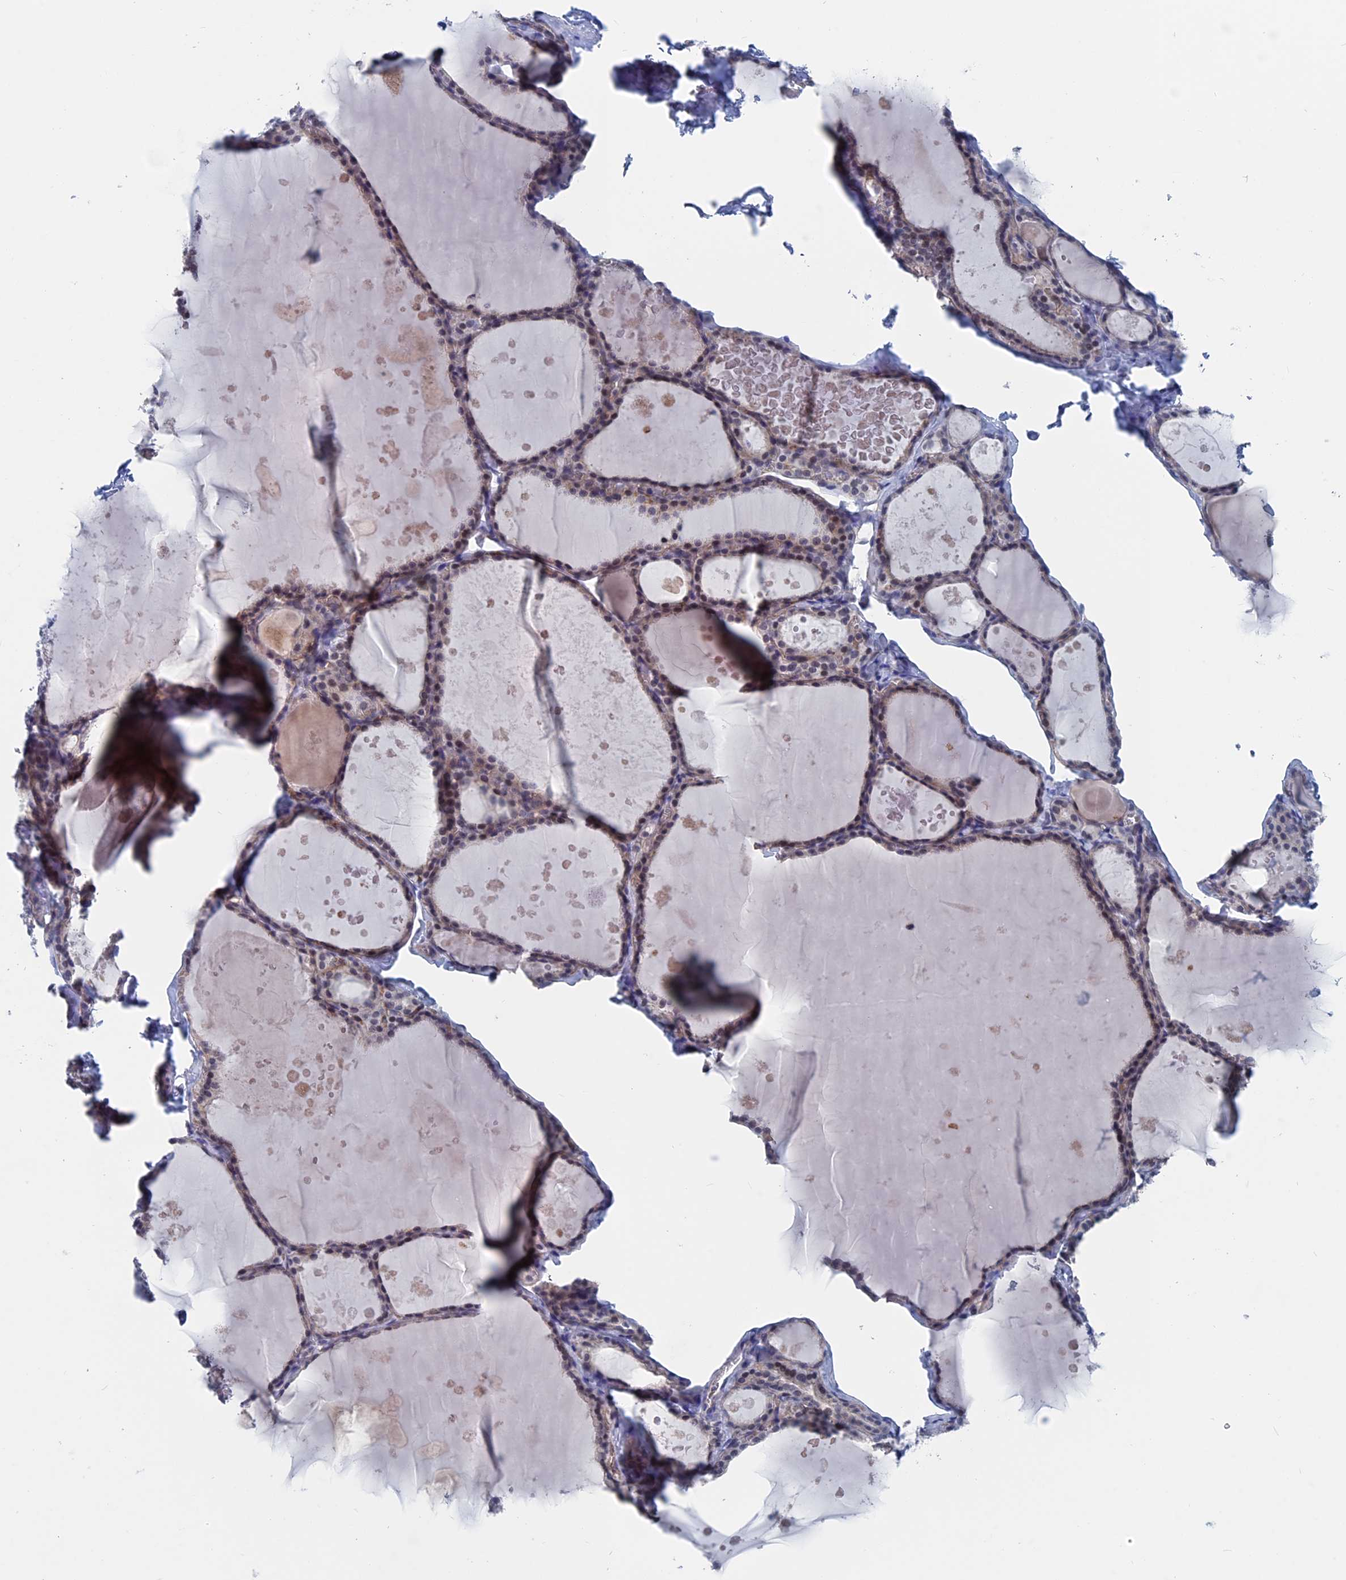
{"staining": {"intensity": "weak", "quantity": "25%-75%", "location": "nuclear"}, "tissue": "thyroid gland", "cell_type": "Glandular cells", "image_type": "normal", "snomed": [{"axis": "morphology", "description": "Normal tissue, NOS"}, {"axis": "topography", "description": "Thyroid gland"}], "caption": "Protein expression analysis of normal thyroid gland displays weak nuclear expression in about 25%-75% of glandular cells.", "gene": "MARCHF3", "patient": {"sex": "male", "age": 56}}